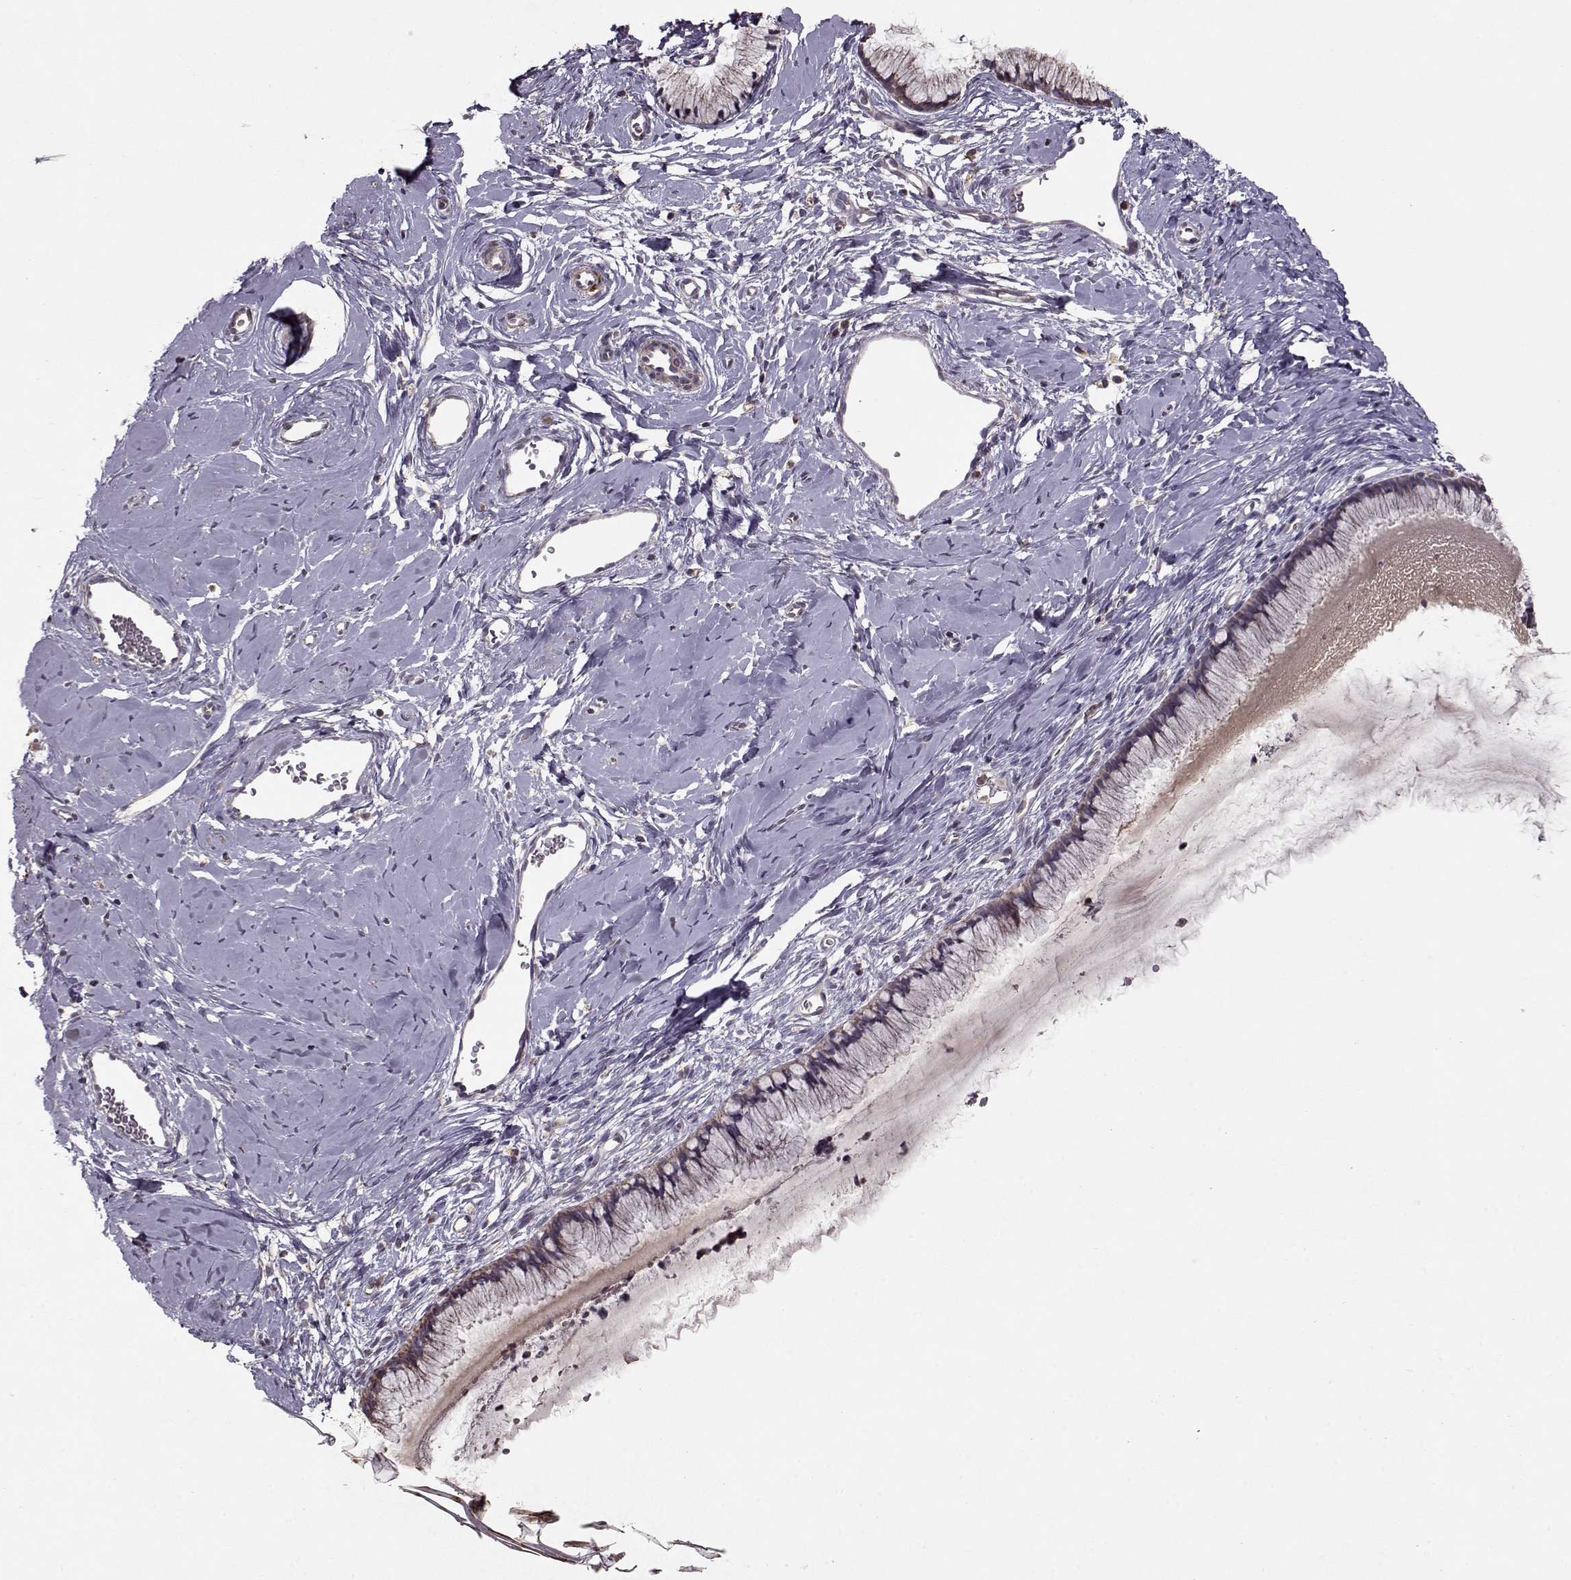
{"staining": {"intensity": "moderate", "quantity": ">75%", "location": "cytoplasmic/membranous"}, "tissue": "cervix", "cell_type": "Glandular cells", "image_type": "normal", "snomed": [{"axis": "morphology", "description": "Normal tissue, NOS"}, {"axis": "topography", "description": "Cervix"}], "caption": "The immunohistochemical stain highlights moderate cytoplasmic/membranous expression in glandular cells of normal cervix. The protein is stained brown, and the nuclei are stained in blue (DAB (3,3'-diaminobenzidine) IHC with brightfield microscopy, high magnification).", "gene": "CMTM3", "patient": {"sex": "female", "age": 40}}